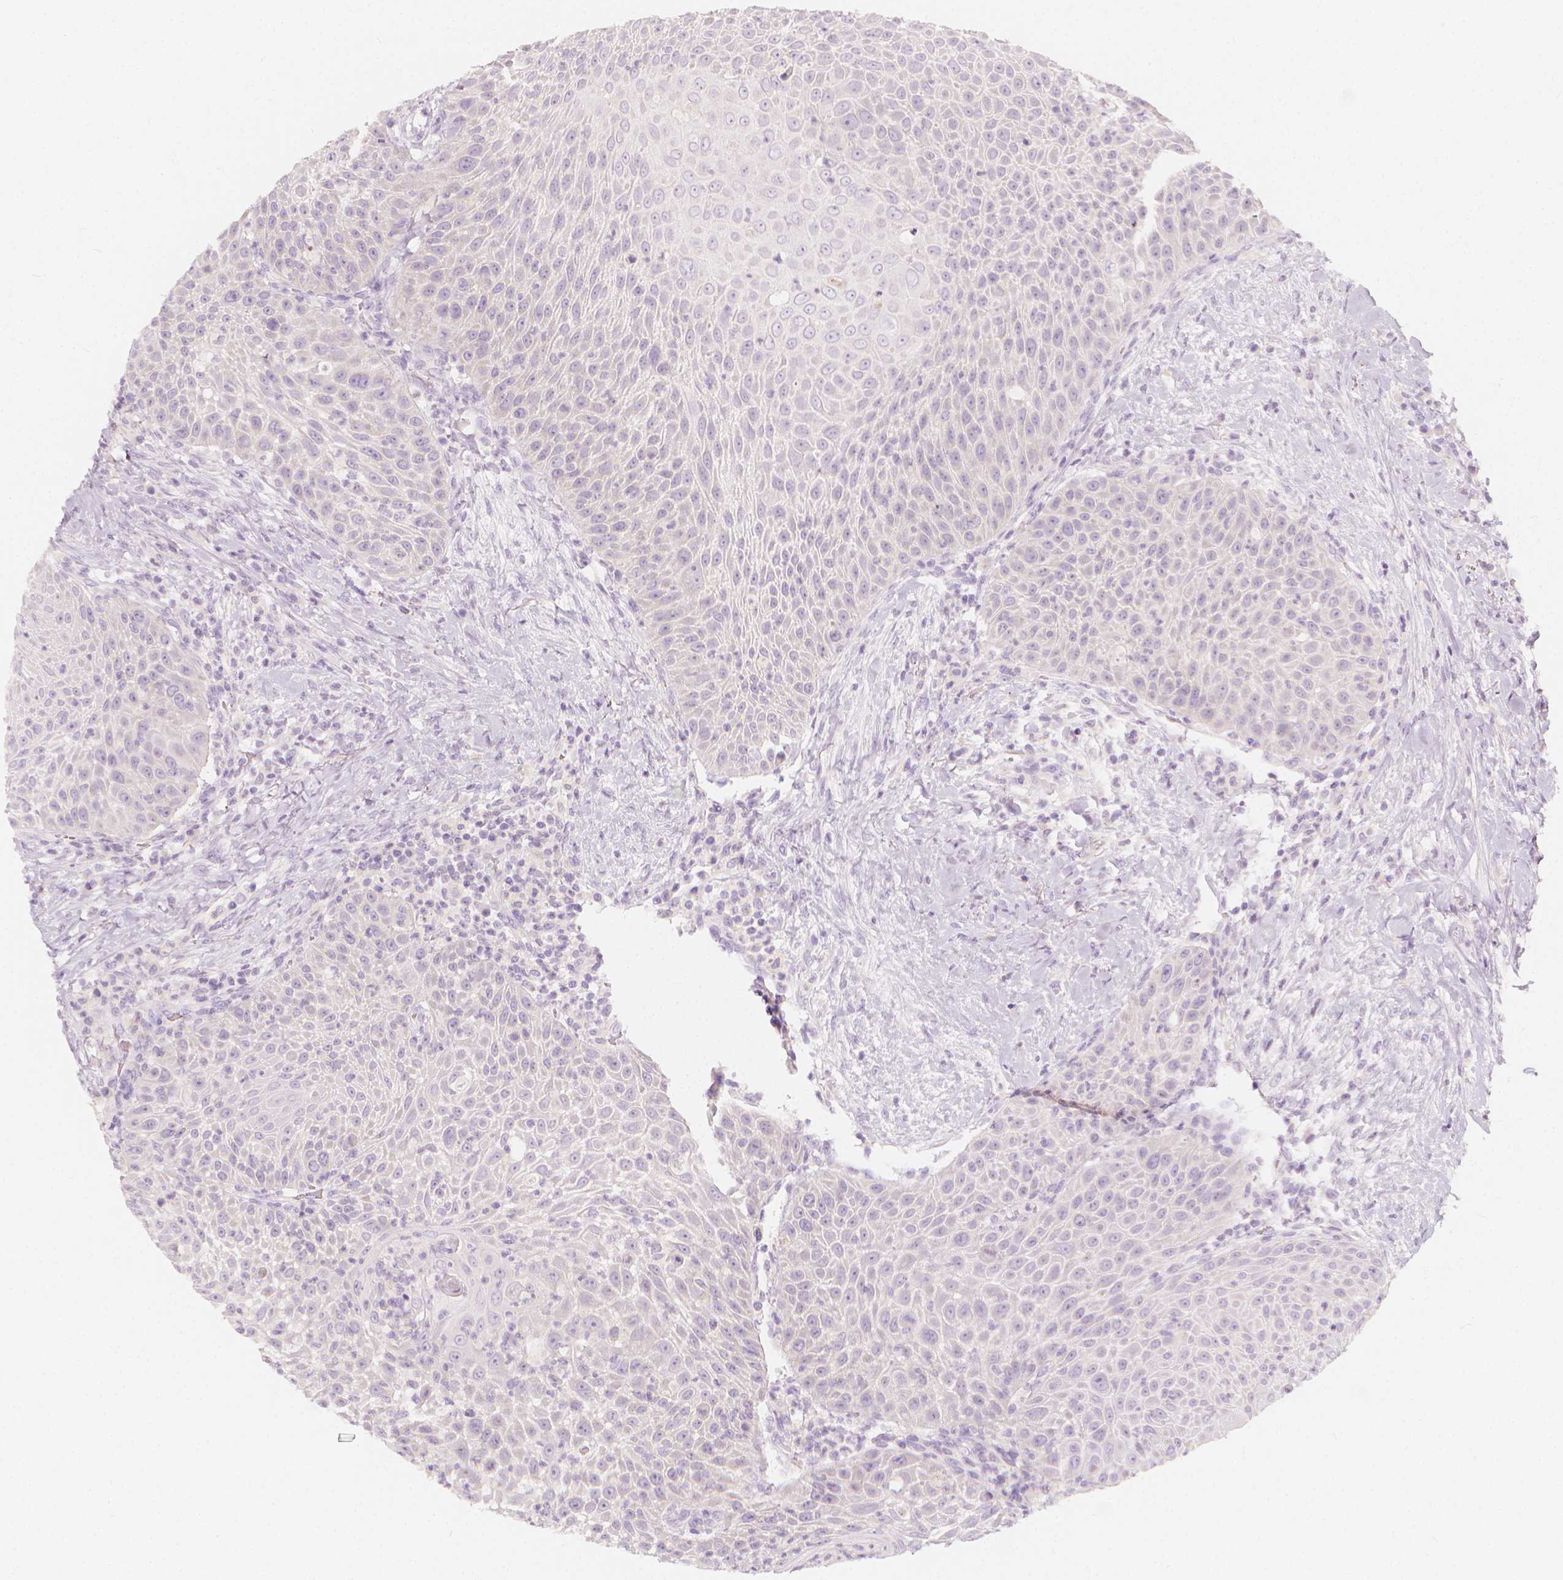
{"staining": {"intensity": "negative", "quantity": "none", "location": "none"}, "tissue": "head and neck cancer", "cell_type": "Tumor cells", "image_type": "cancer", "snomed": [{"axis": "morphology", "description": "Squamous cell carcinoma, NOS"}, {"axis": "topography", "description": "Head-Neck"}], "caption": "Head and neck cancer (squamous cell carcinoma) was stained to show a protein in brown. There is no significant positivity in tumor cells. The staining is performed using DAB (3,3'-diaminobenzidine) brown chromogen with nuclei counter-stained in using hematoxylin.", "gene": "RBFOX1", "patient": {"sex": "male", "age": 69}}